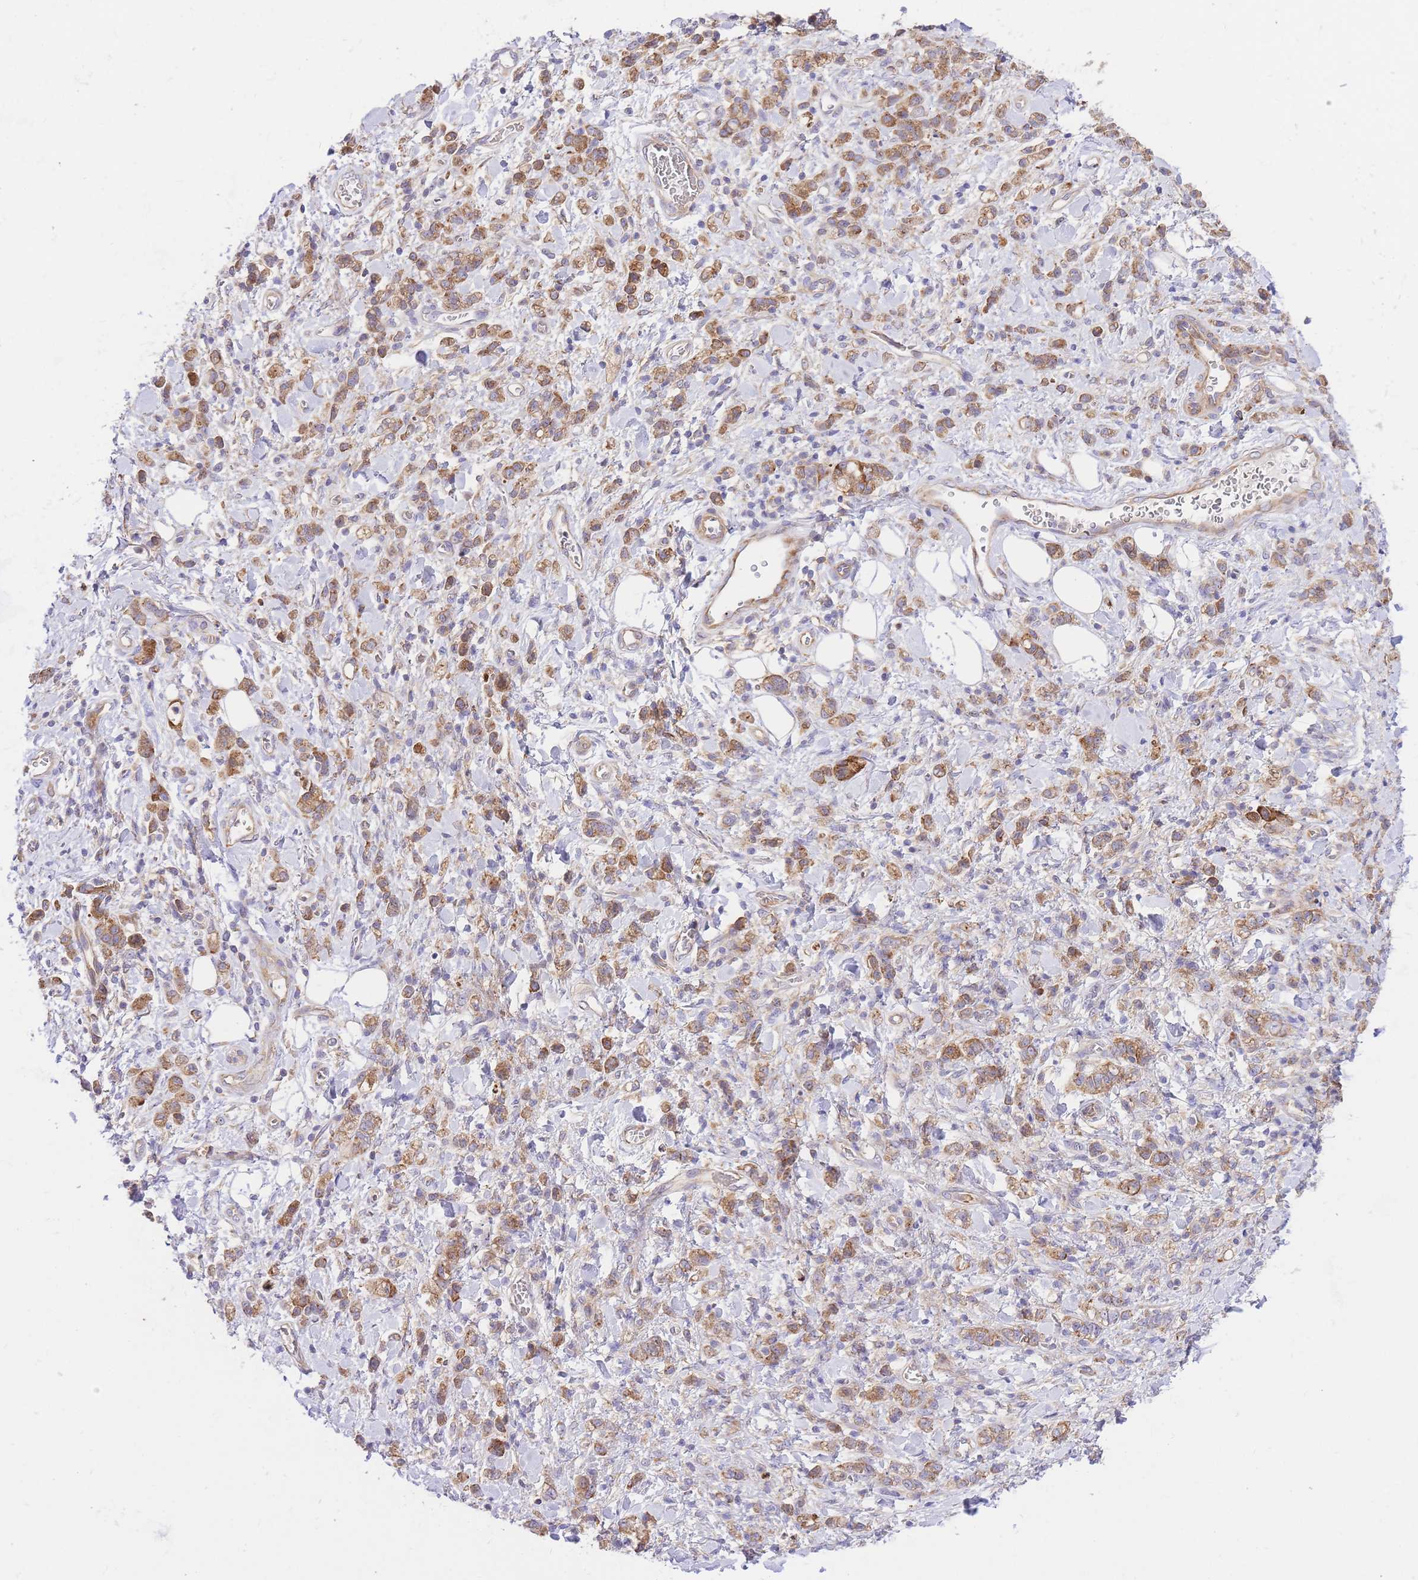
{"staining": {"intensity": "moderate", "quantity": ">75%", "location": "cytoplasmic/membranous"}, "tissue": "stomach cancer", "cell_type": "Tumor cells", "image_type": "cancer", "snomed": [{"axis": "morphology", "description": "Adenocarcinoma, NOS"}, {"axis": "topography", "description": "Stomach"}], "caption": "Brown immunohistochemical staining in stomach adenocarcinoma reveals moderate cytoplasmic/membranous positivity in approximately >75% of tumor cells. The protein is stained brown, and the nuclei are stained in blue (DAB (3,3'-diaminobenzidine) IHC with brightfield microscopy, high magnification).", "gene": "INSYN2B", "patient": {"sex": "male", "age": 77}}